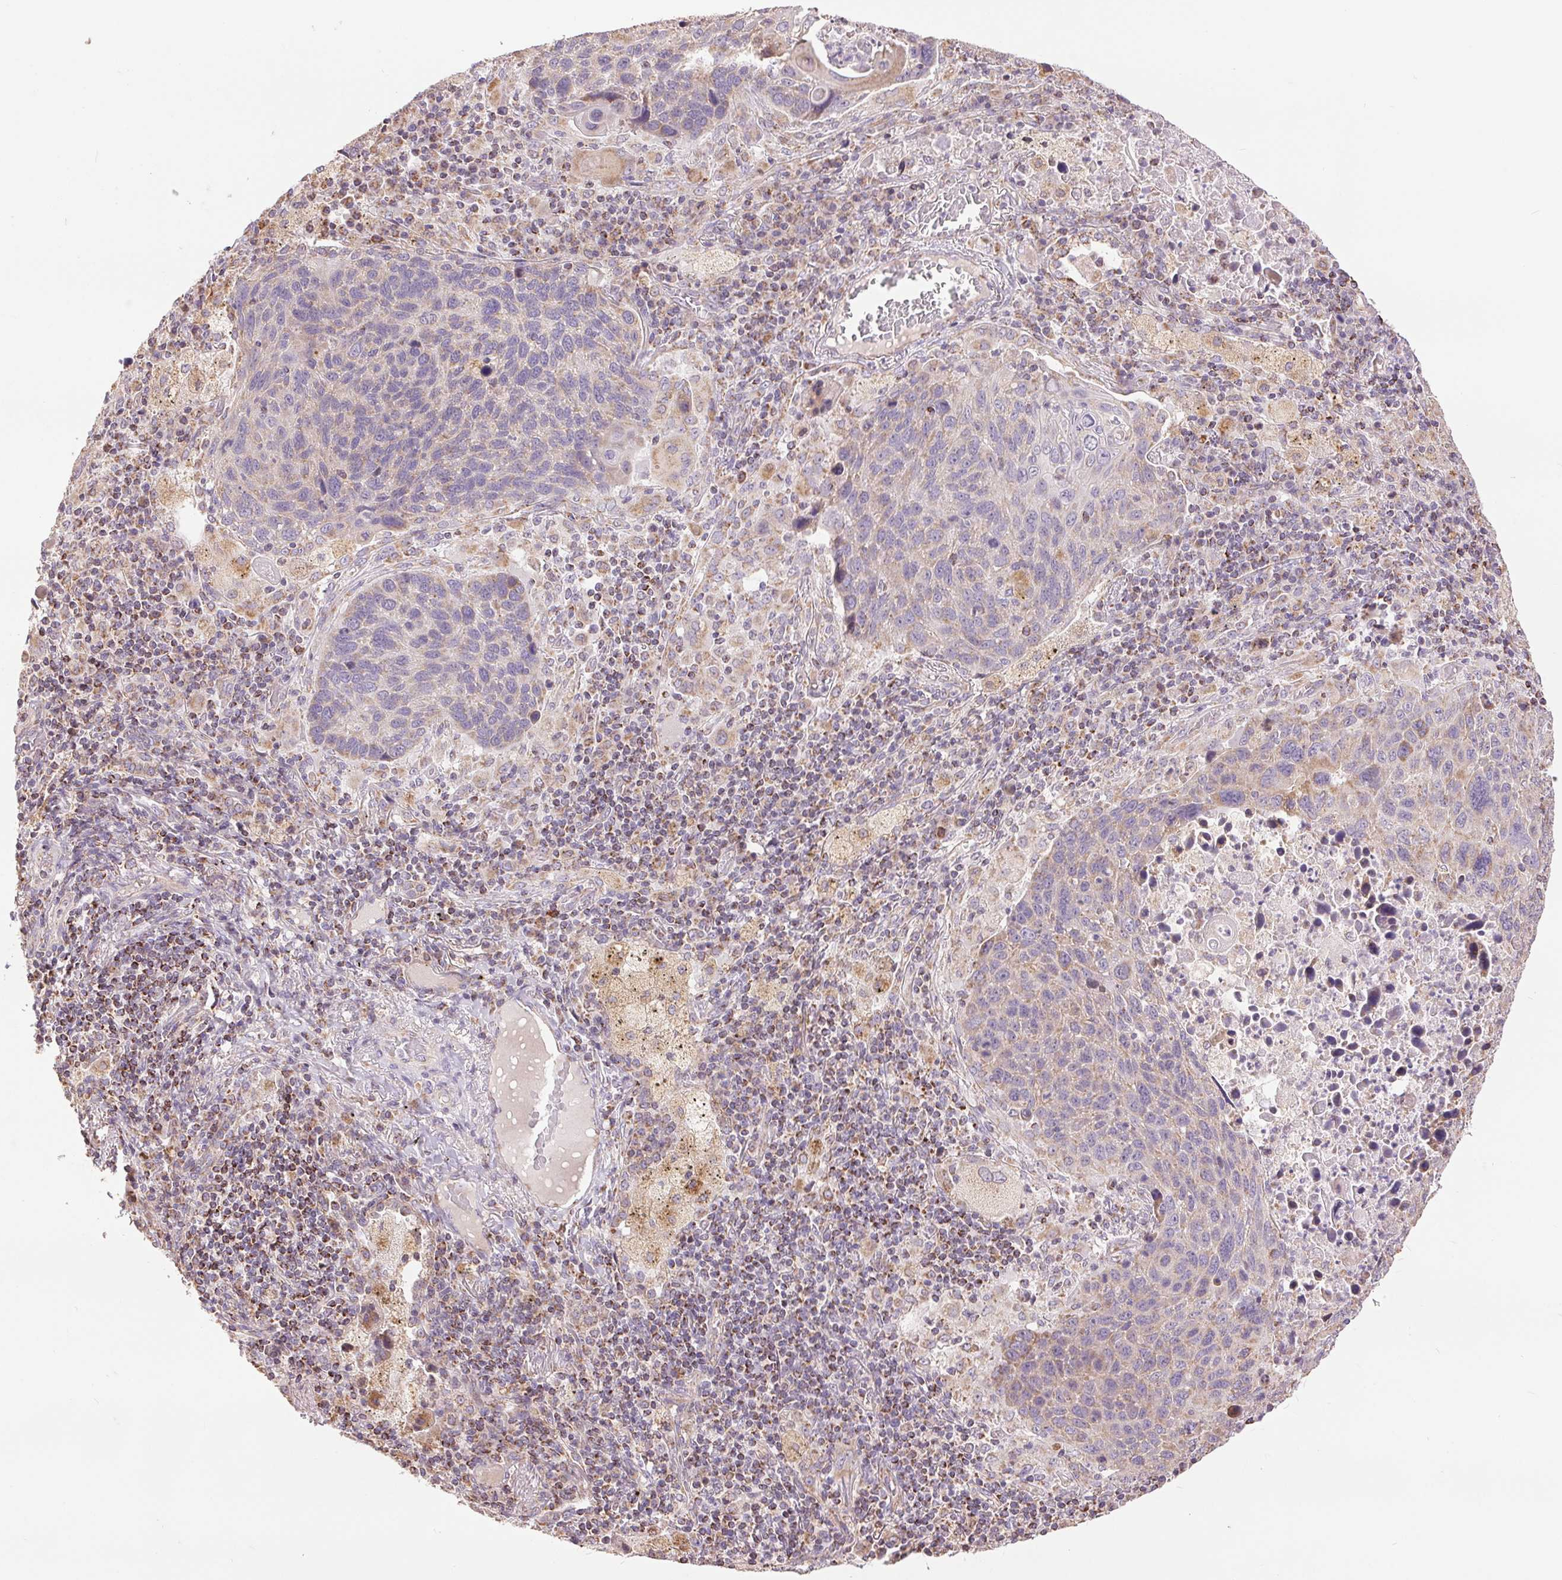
{"staining": {"intensity": "moderate", "quantity": "<25%", "location": "cytoplasmic/membranous"}, "tissue": "lung cancer", "cell_type": "Tumor cells", "image_type": "cancer", "snomed": [{"axis": "morphology", "description": "Squamous cell carcinoma, NOS"}, {"axis": "topography", "description": "Lung"}], "caption": "Squamous cell carcinoma (lung) stained for a protein (brown) reveals moderate cytoplasmic/membranous positive positivity in about <25% of tumor cells.", "gene": "DGUOK", "patient": {"sex": "male", "age": 68}}